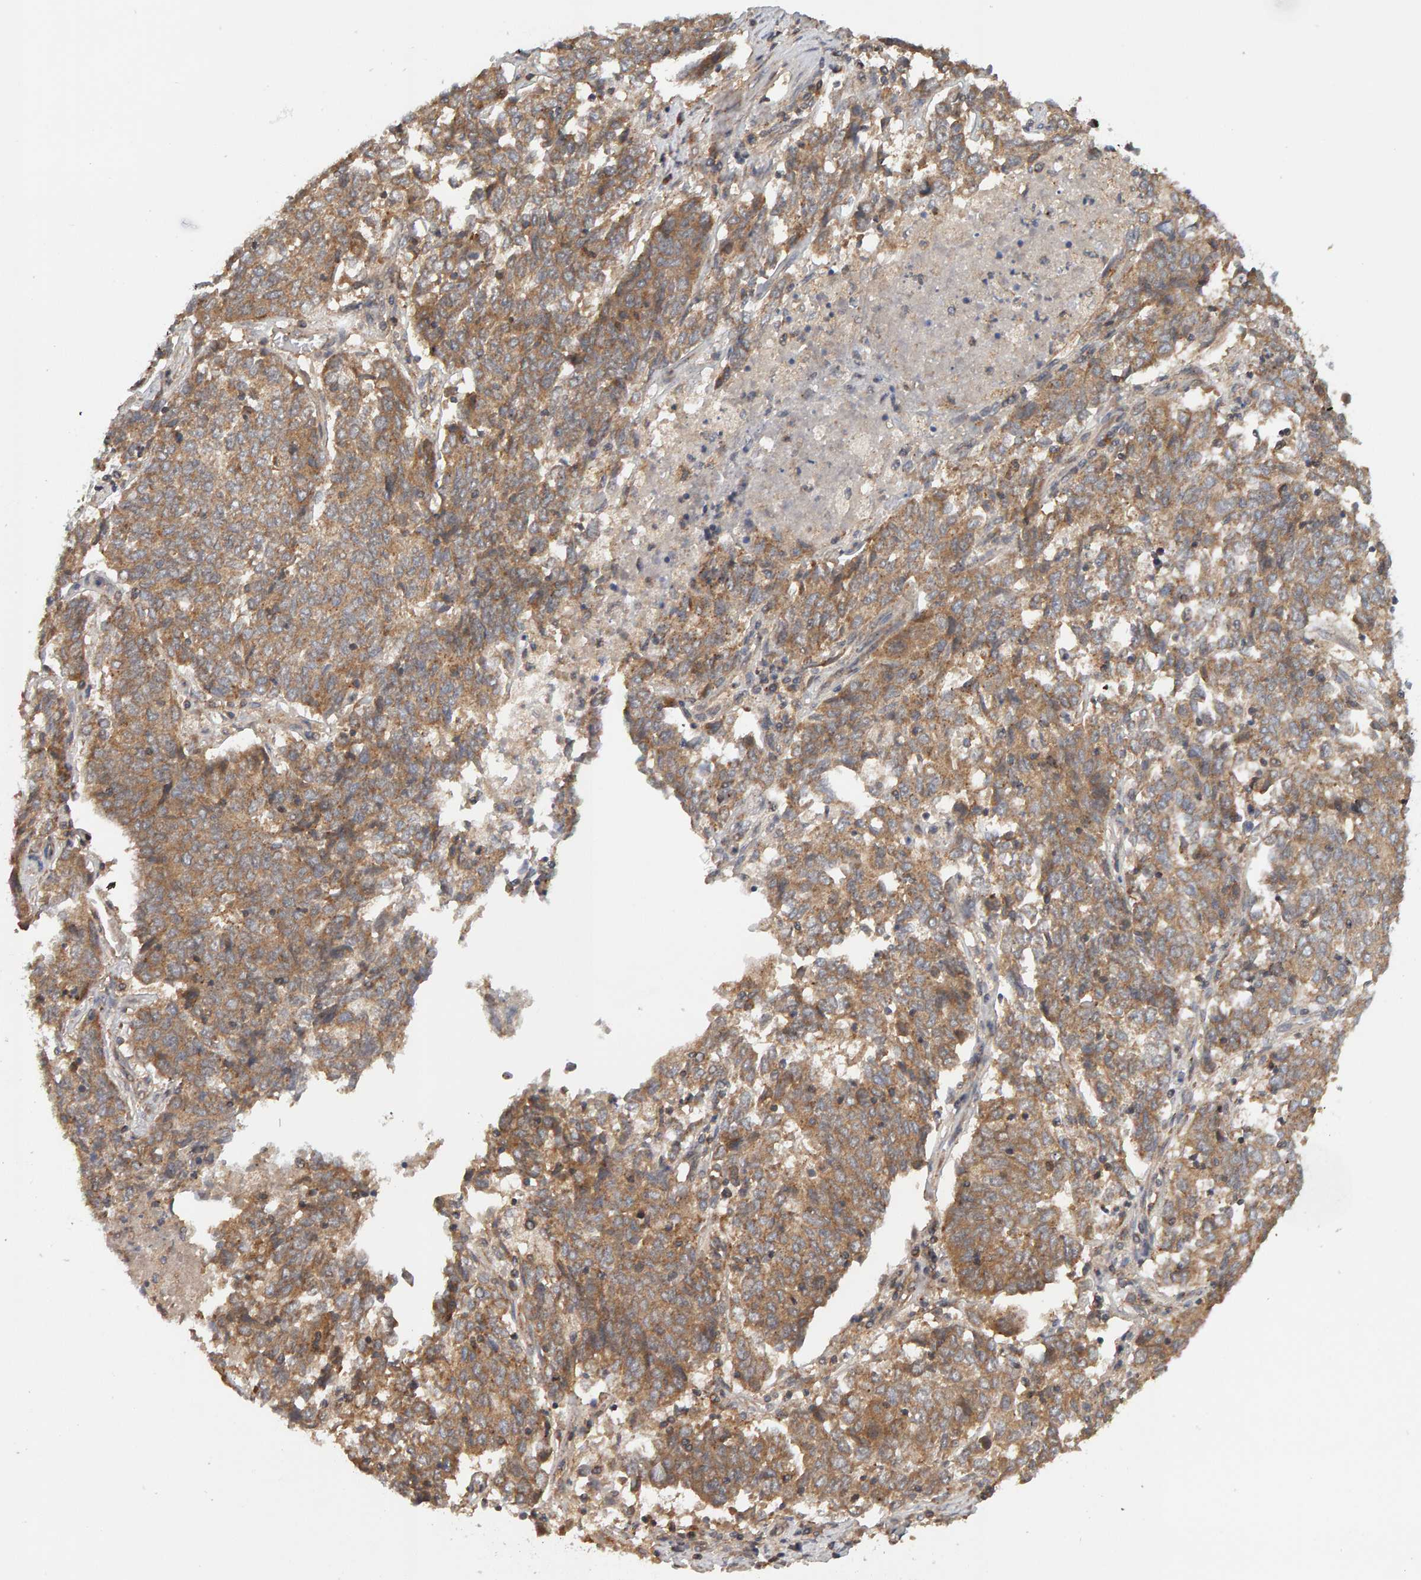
{"staining": {"intensity": "moderate", "quantity": ">75%", "location": "cytoplasmic/membranous"}, "tissue": "endometrial cancer", "cell_type": "Tumor cells", "image_type": "cancer", "snomed": [{"axis": "morphology", "description": "Adenocarcinoma, NOS"}, {"axis": "topography", "description": "Endometrium"}], "caption": "This is a histology image of immunohistochemistry (IHC) staining of adenocarcinoma (endometrial), which shows moderate positivity in the cytoplasmic/membranous of tumor cells.", "gene": "DNAJC7", "patient": {"sex": "female", "age": 80}}